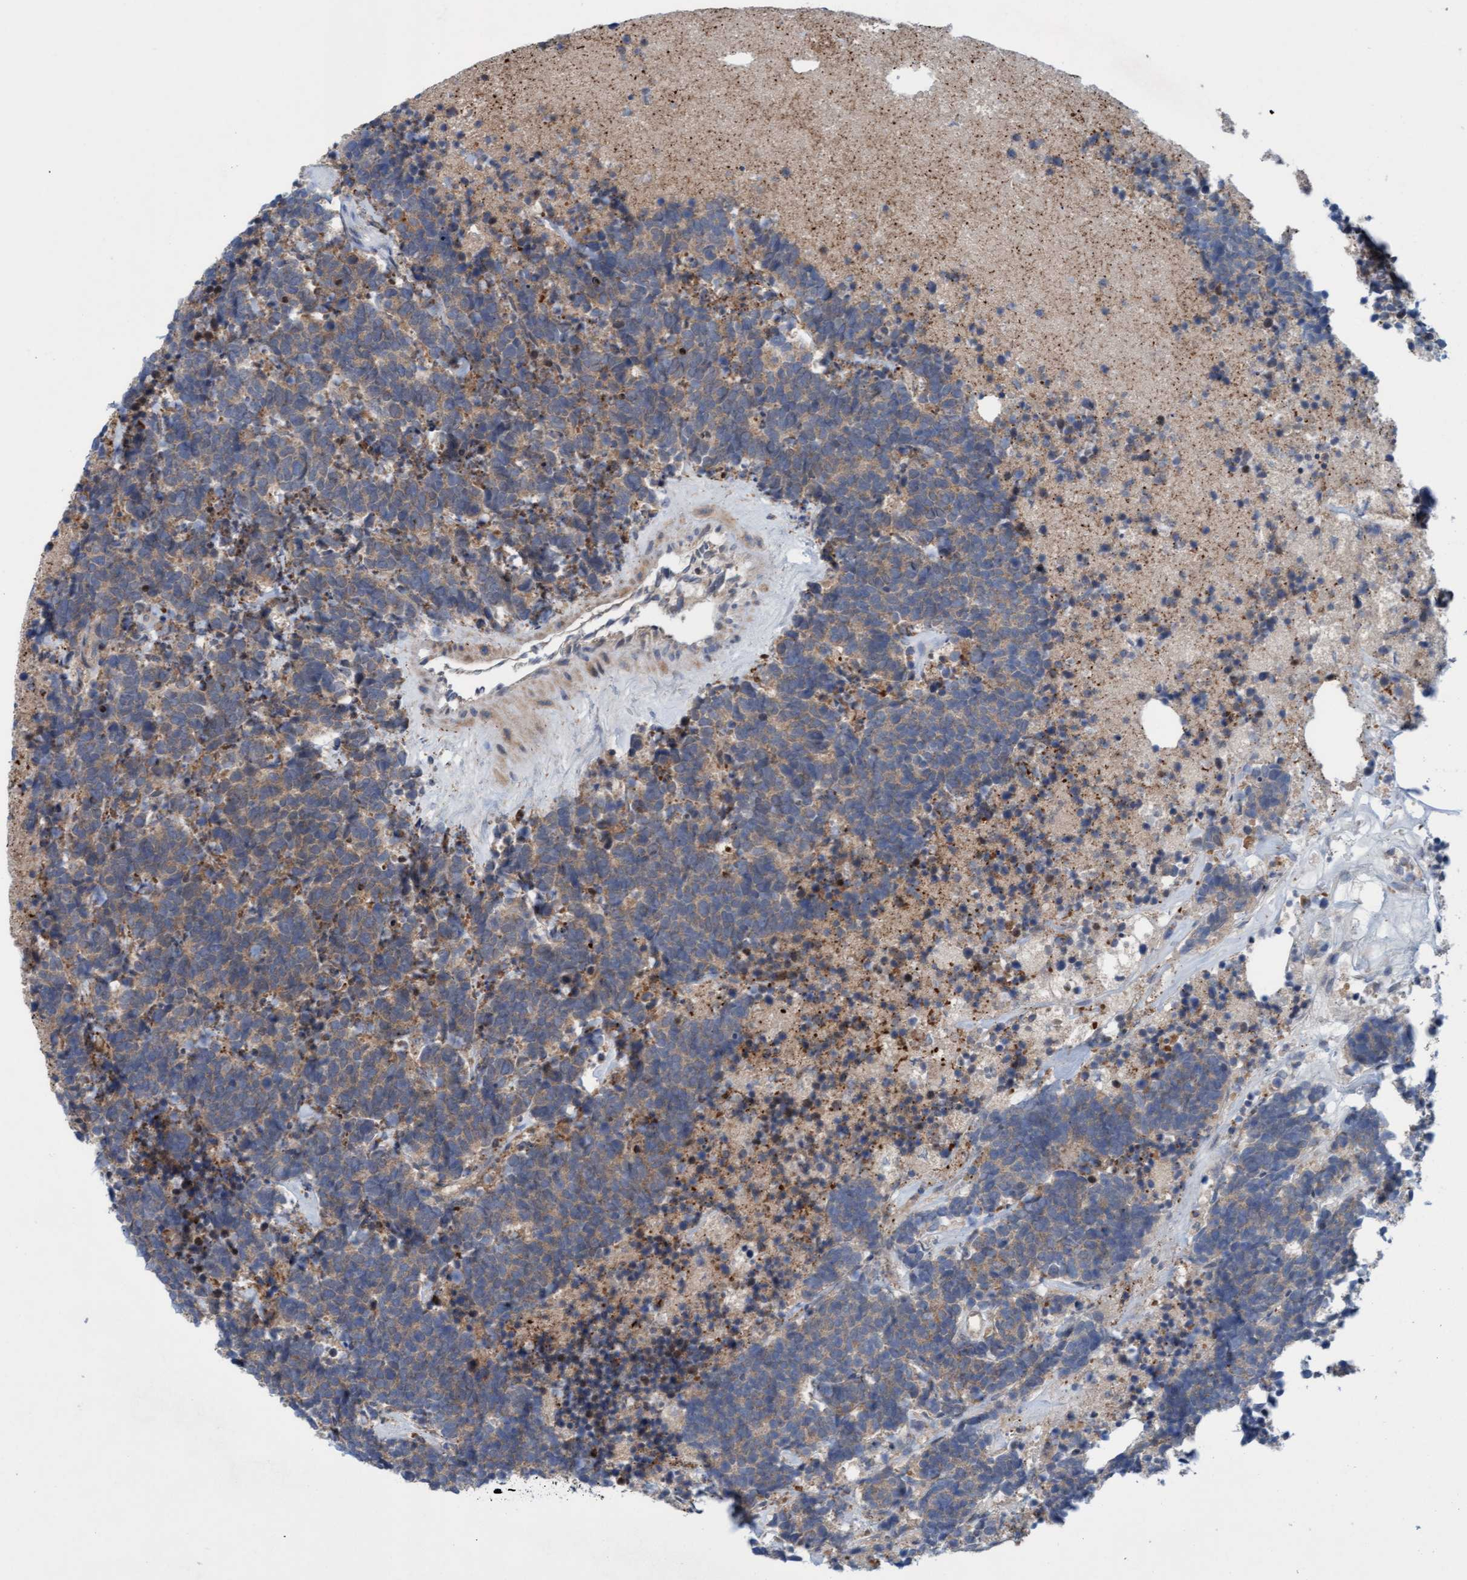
{"staining": {"intensity": "weak", "quantity": ">75%", "location": "cytoplasmic/membranous"}, "tissue": "carcinoid", "cell_type": "Tumor cells", "image_type": "cancer", "snomed": [{"axis": "morphology", "description": "Carcinoma, NOS"}, {"axis": "morphology", "description": "Carcinoid, malignant, NOS"}, {"axis": "topography", "description": "Urinary bladder"}], "caption": "Malignant carcinoid stained with immunohistochemistry shows weak cytoplasmic/membranous positivity in approximately >75% of tumor cells.", "gene": "KLHL25", "patient": {"sex": "male", "age": 57}}